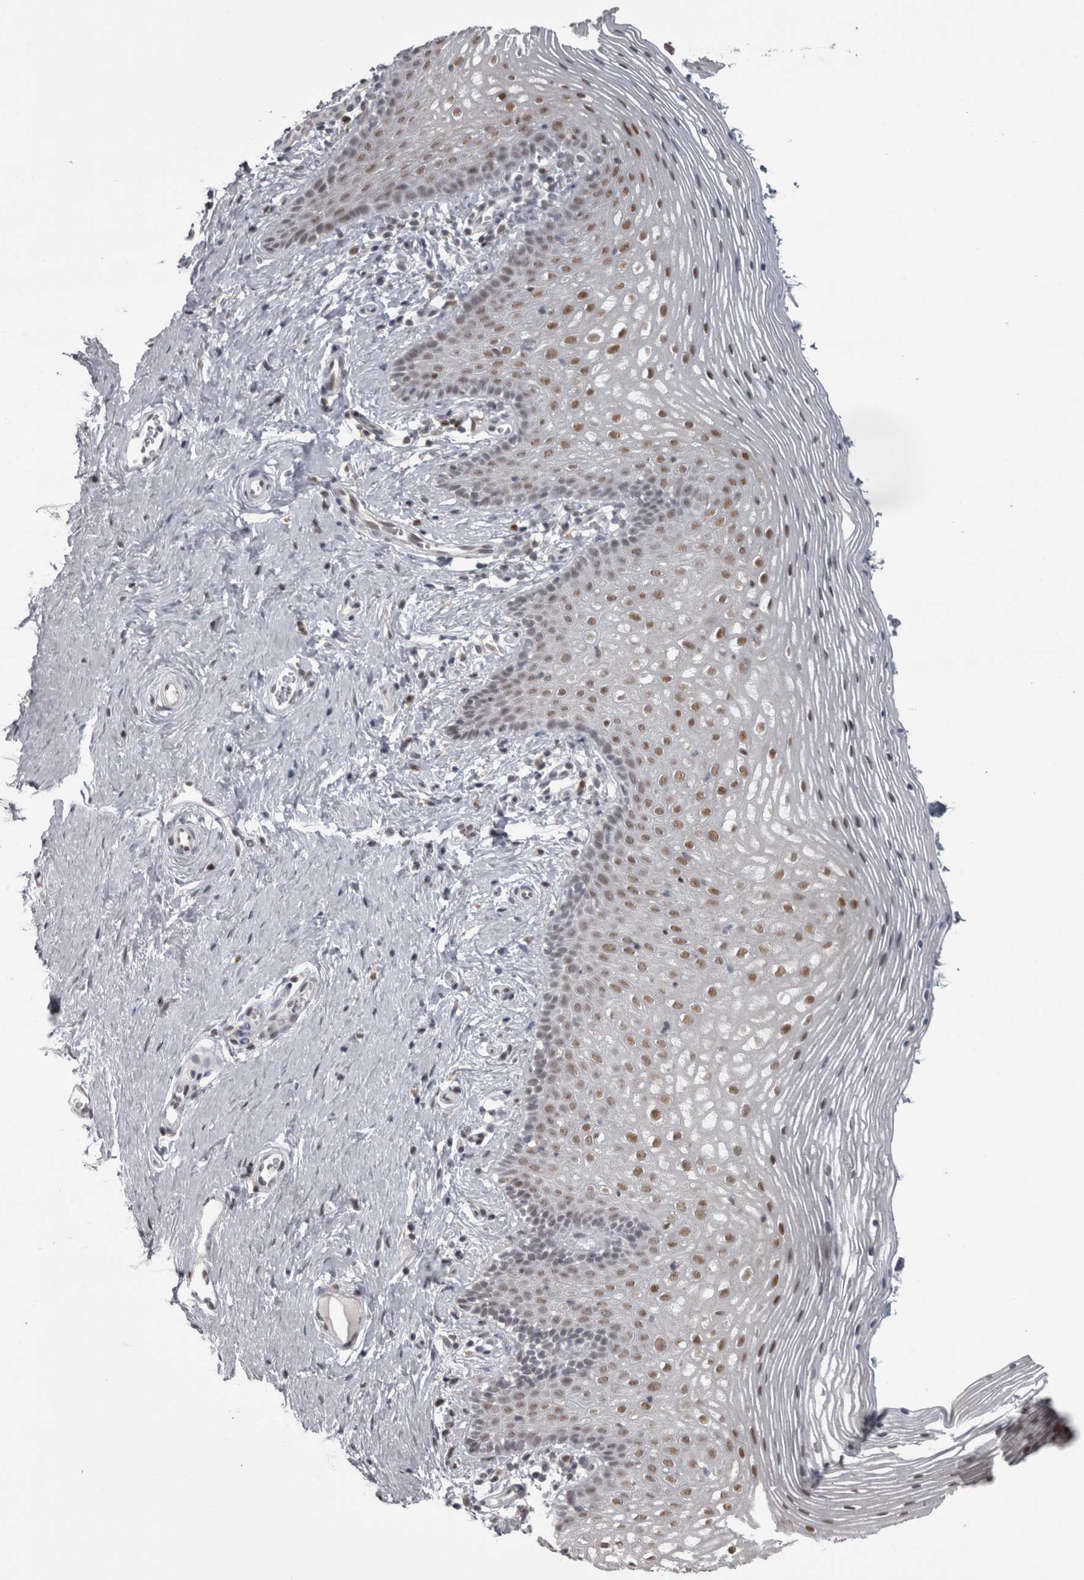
{"staining": {"intensity": "moderate", "quantity": "25%-75%", "location": "nuclear"}, "tissue": "vagina", "cell_type": "Squamous epithelial cells", "image_type": "normal", "snomed": [{"axis": "morphology", "description": "Normal tissue, NOS"}, {"axis": "topography", "description": "Vagina"}], "caption": "Immunohistochemical staining of benign human vagina shows 25%-75% levels of moderate nuclear protein expression in approximately 25%-75% of squamous epithelial cells.", "gene": "MICU3", "patient": {"sex": "female", "age": 32}}